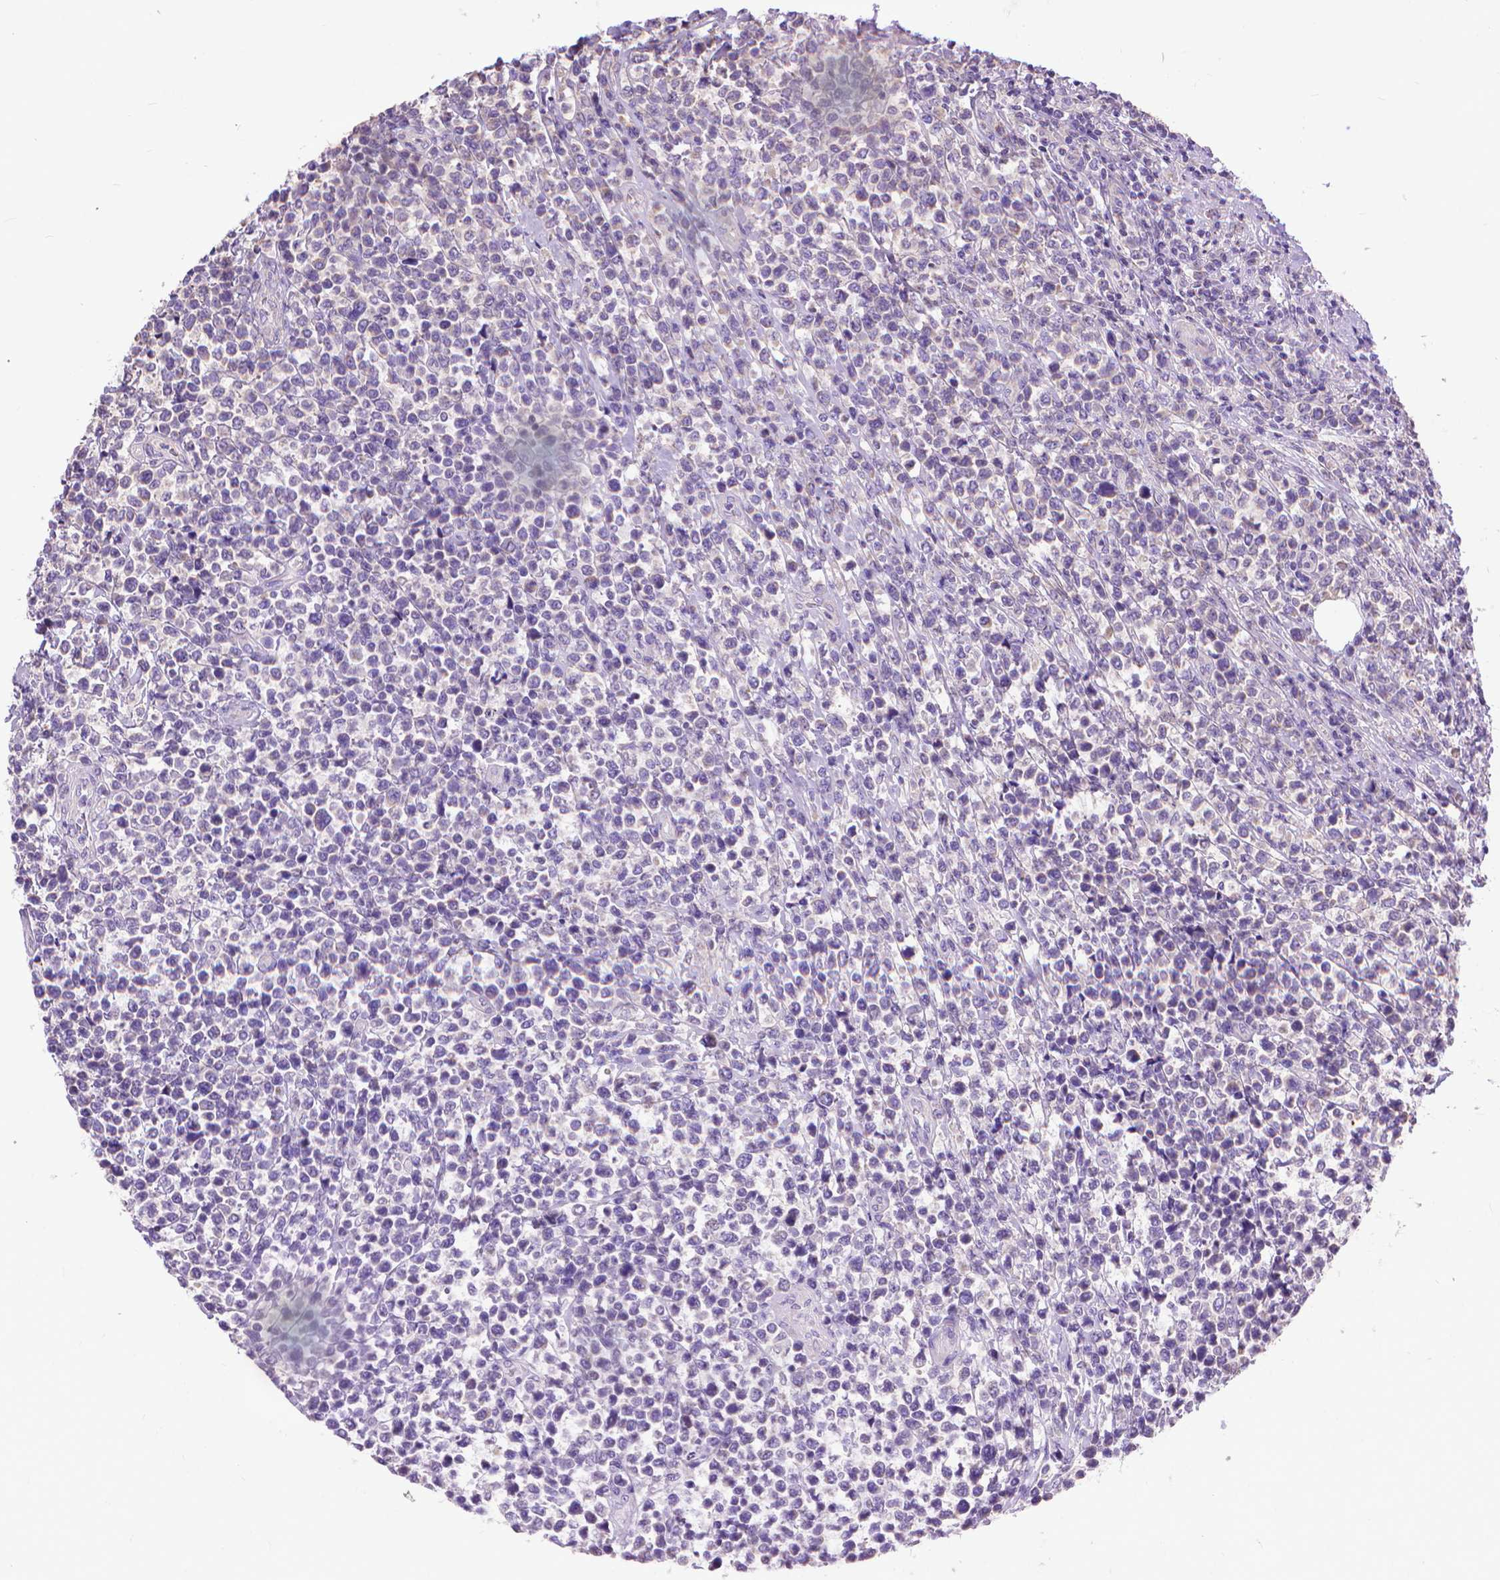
{"staining": {"intensity": "negative", "quantity": "none", "location": "none"}, "tissue": "lymphoma", "cell_type": "Tumor cells", "image_type": "cancer", "snomed": [{"axis": "morphology", "description": "Malignant lymphoma, non-Hodgkin's type, High grade"}, {"axis": "topography", "description": "Soft tissue"}], "caption": "High power microscopy histopathology image of an IHC image of lymphoma, revealing no significant positivity in tumor cells. Nuclei are stained in blue.", "gene": "SYN1", "patient": {"sex": "female", "age": 56}}